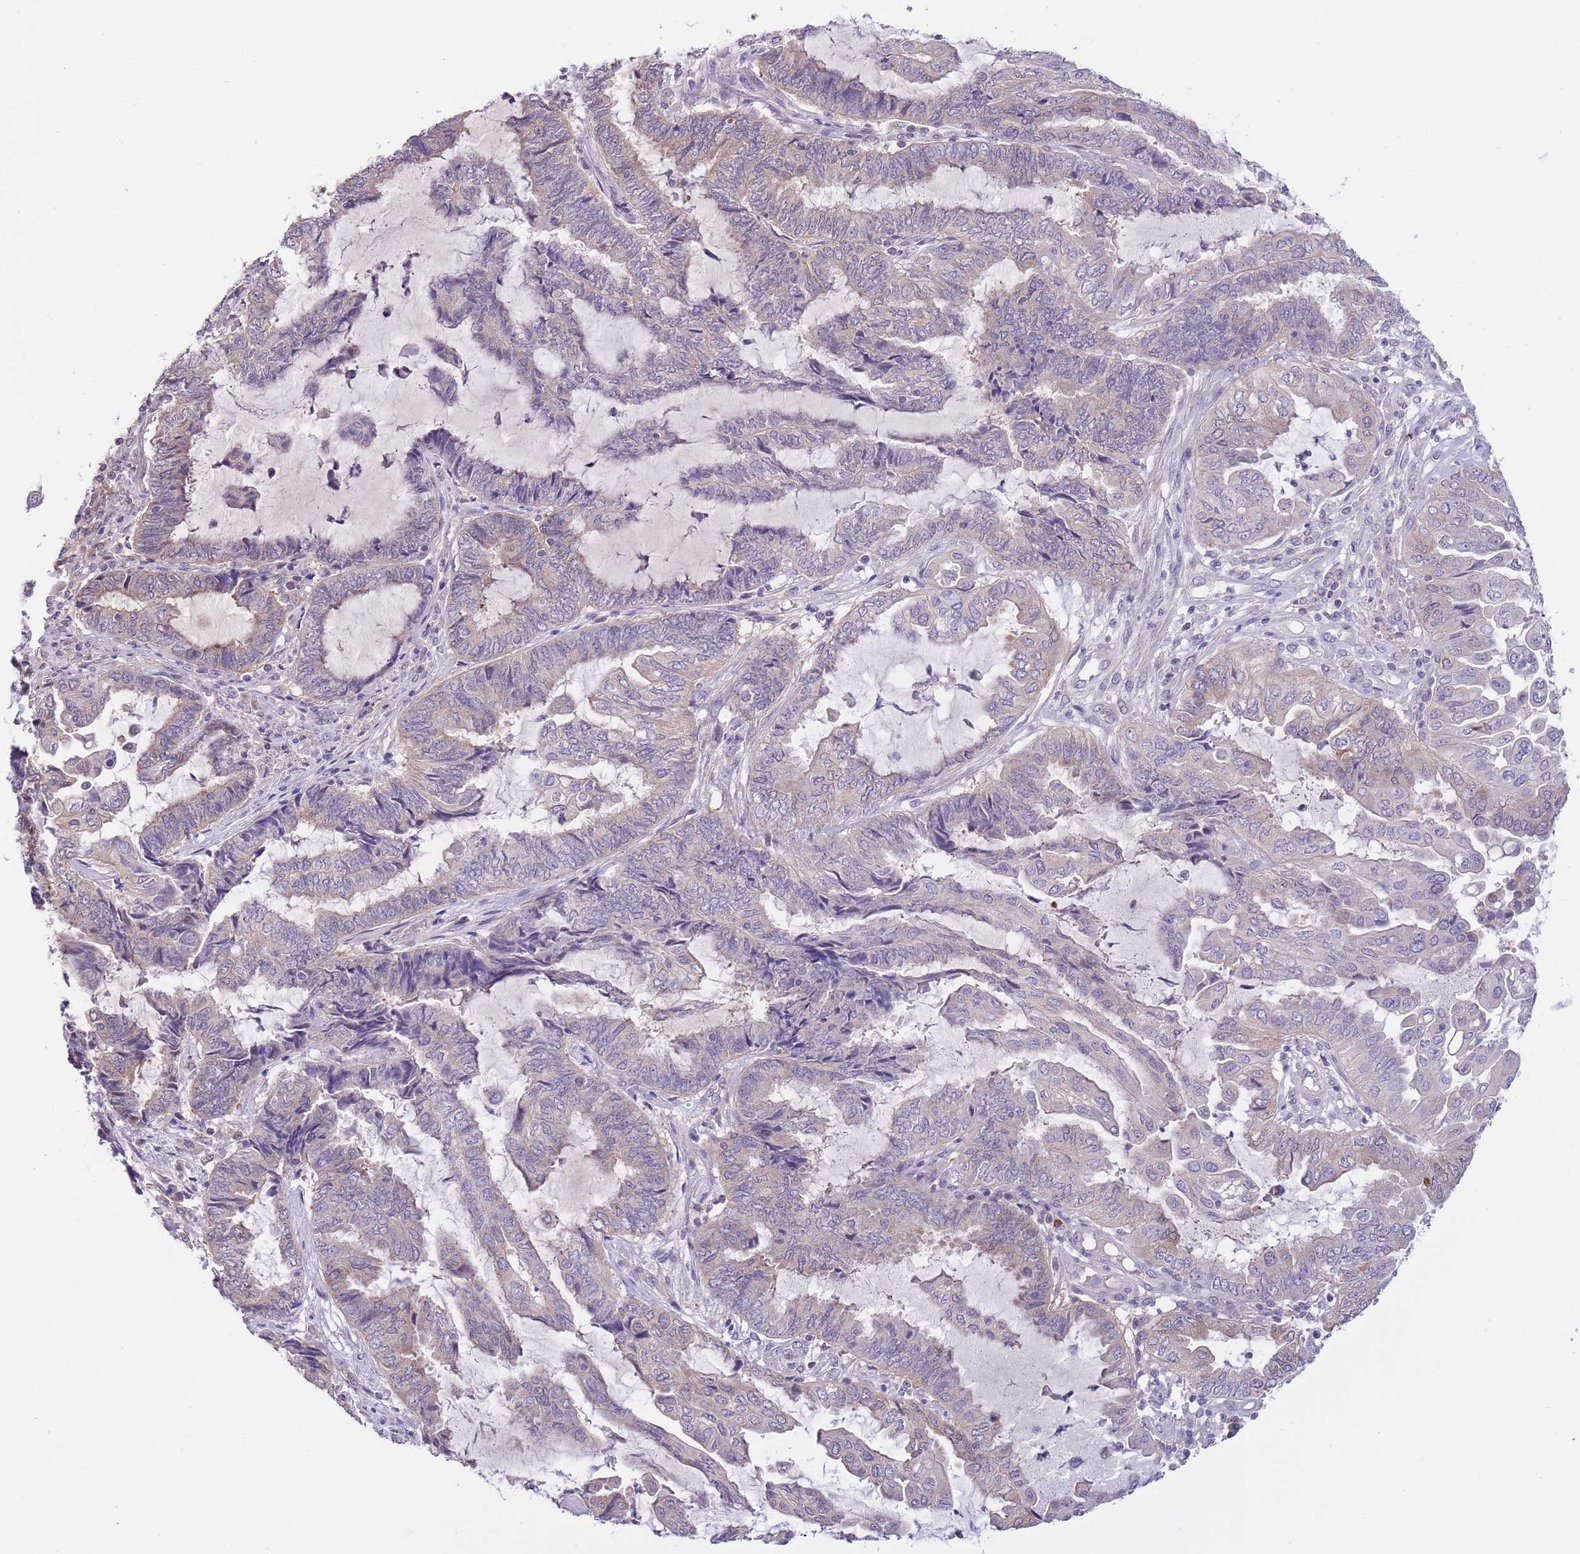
{"staining": {"intensity": "weak", "quantity": "<25%", "location": "cytoplasmic/membranous"}, "tissue": "endometrial cancer", "cell_type": "Tumor cells", "image_type": "cancer", "snomed": [{"axis": "morphology", "description": "Adenocarcinoma, NOS"}, {"axis": "topography", "description": "Uterus"}, {"axis": "topography", "description": "Endometrium"}], "caption": "IHC histopathology image of endometrial adenocarcinoma stained for a protein (brown), which demonstrates no positivity in tumor cells.", "gene": "PRR32", "patient": {"sex": "female", "age": 70}}